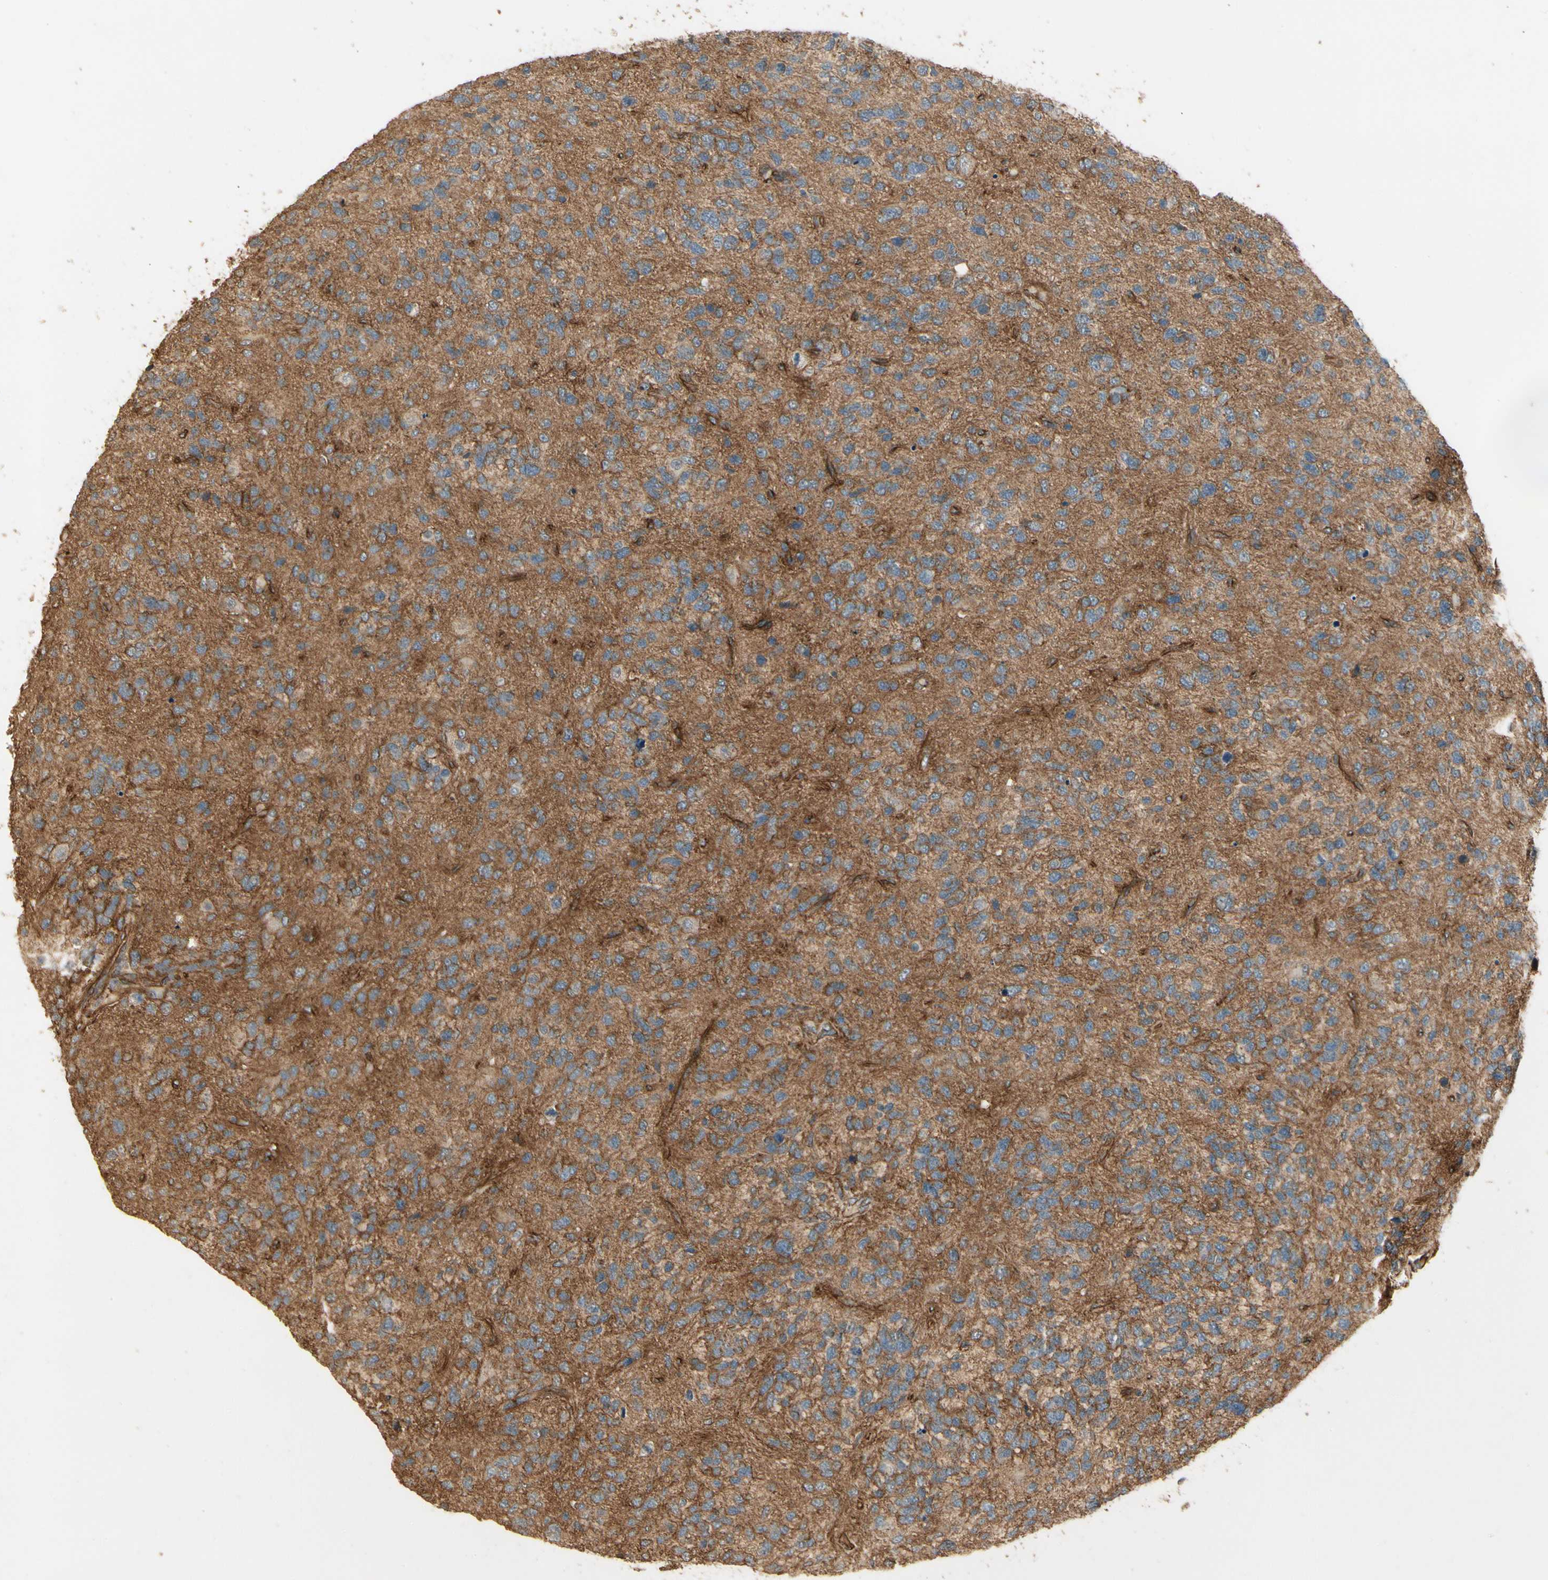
{"staining": {"intensity": "negative", "quantity": "none", "location": "none"}, "tissue": "glioma", "cell_type": "Tumor cells", "image_type": "cancer", "snomed": [{"axis": "morphology", "description": "Glioma, malignant, High grade"}, {"axis": "topography", "description": "Brain"}], "caption": "The image shows no staining of tumor cells in malignant glioma (high-grade). (DAB immunohistochemistry (IHC) visualized using brightfield microscopy, high magnification).", "gene": "RNF180", "patient": {"sex": "female", "age": 58}}